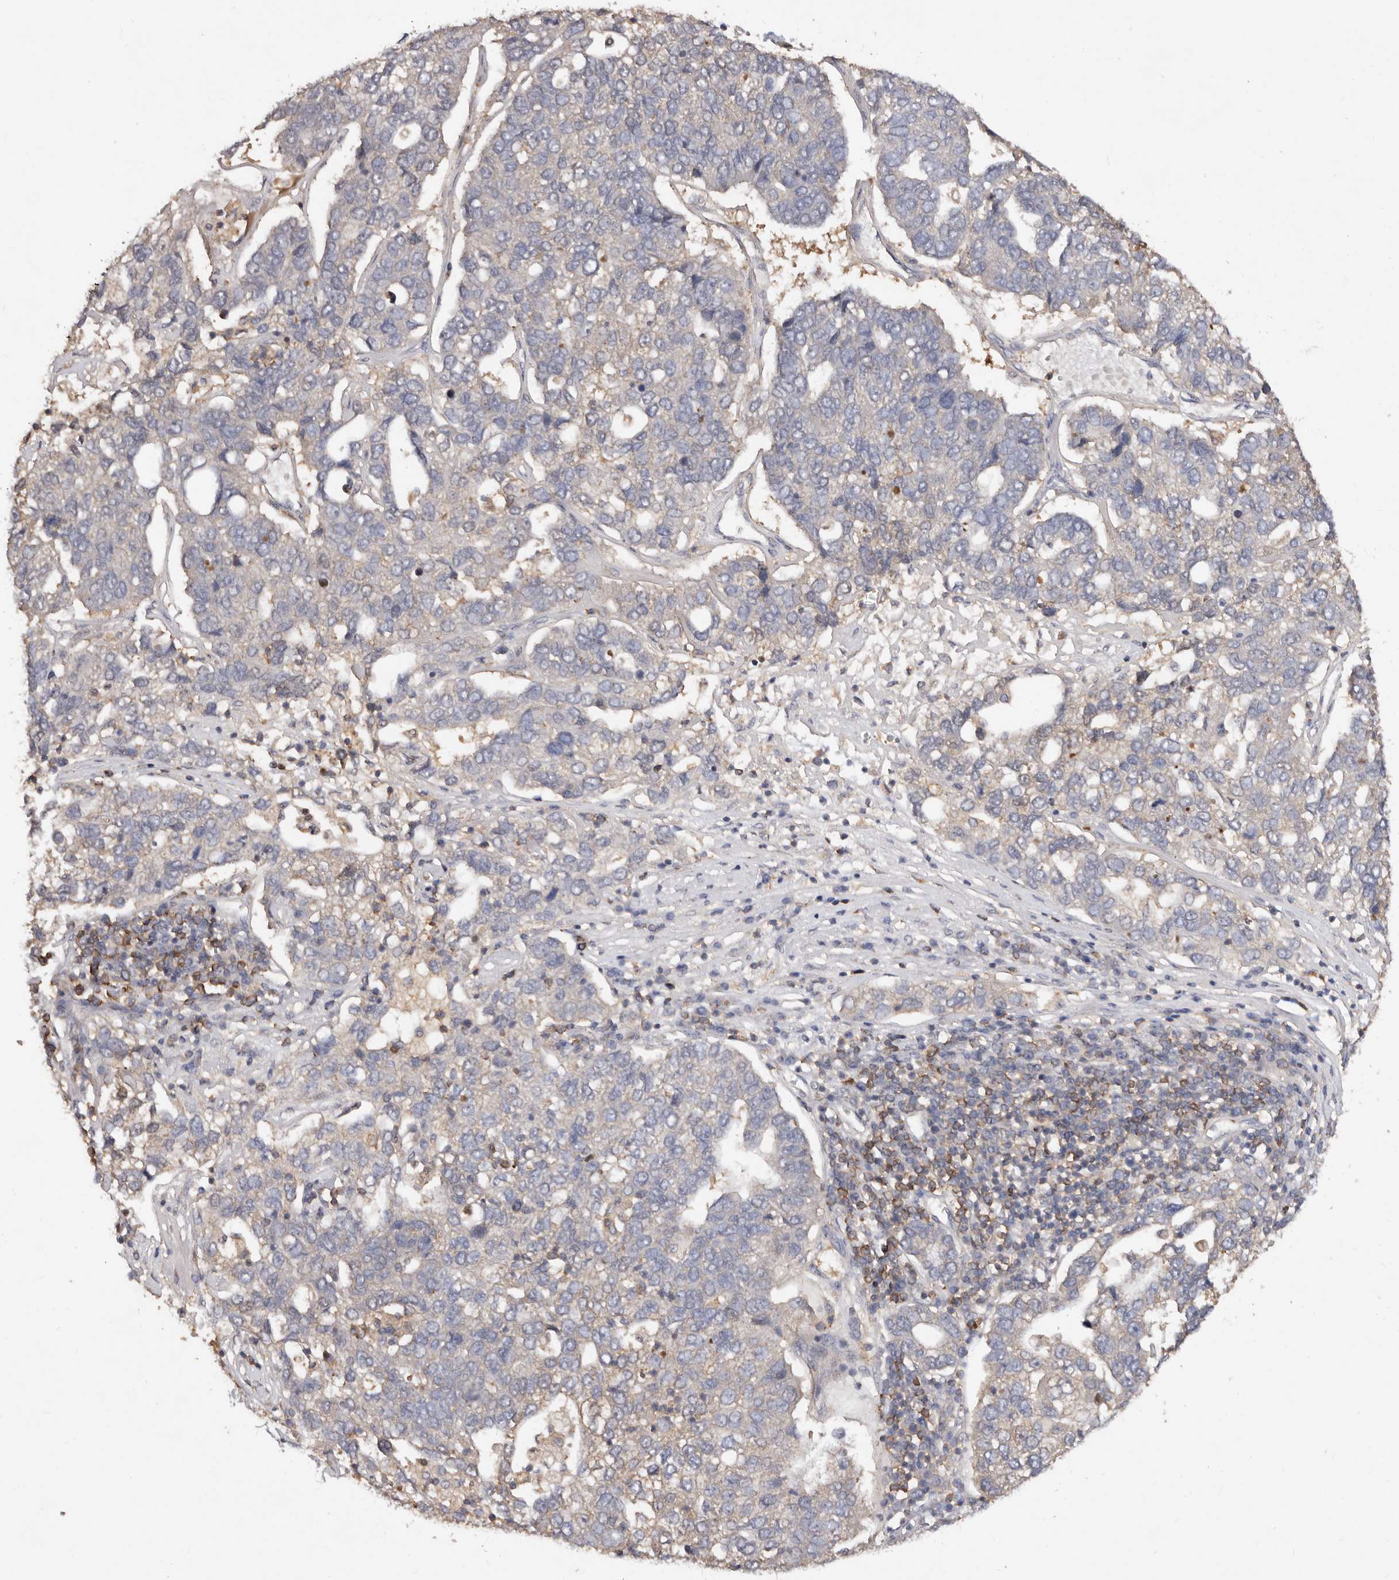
{"staining": {"intensity": "negative", "quantity": "none", "location": "none"}, "tissue": "pancreatic cancer", "cell_type": "Tumor cells", "image_type": "cancer", "snomed": [{"axis": "morphology", "description": "Adenocarcinoma, NOS"}, {"axis": "topography", "description": "Pancreas"}], "caption": "High power microscopy image of an immunohistochemistry photomicrograph of adenocarcinoma (pancreatic), revealing no significant expression in tumor cells.", "gene": "EDEM1", "patient": {"sex": "female", "age": 61}}